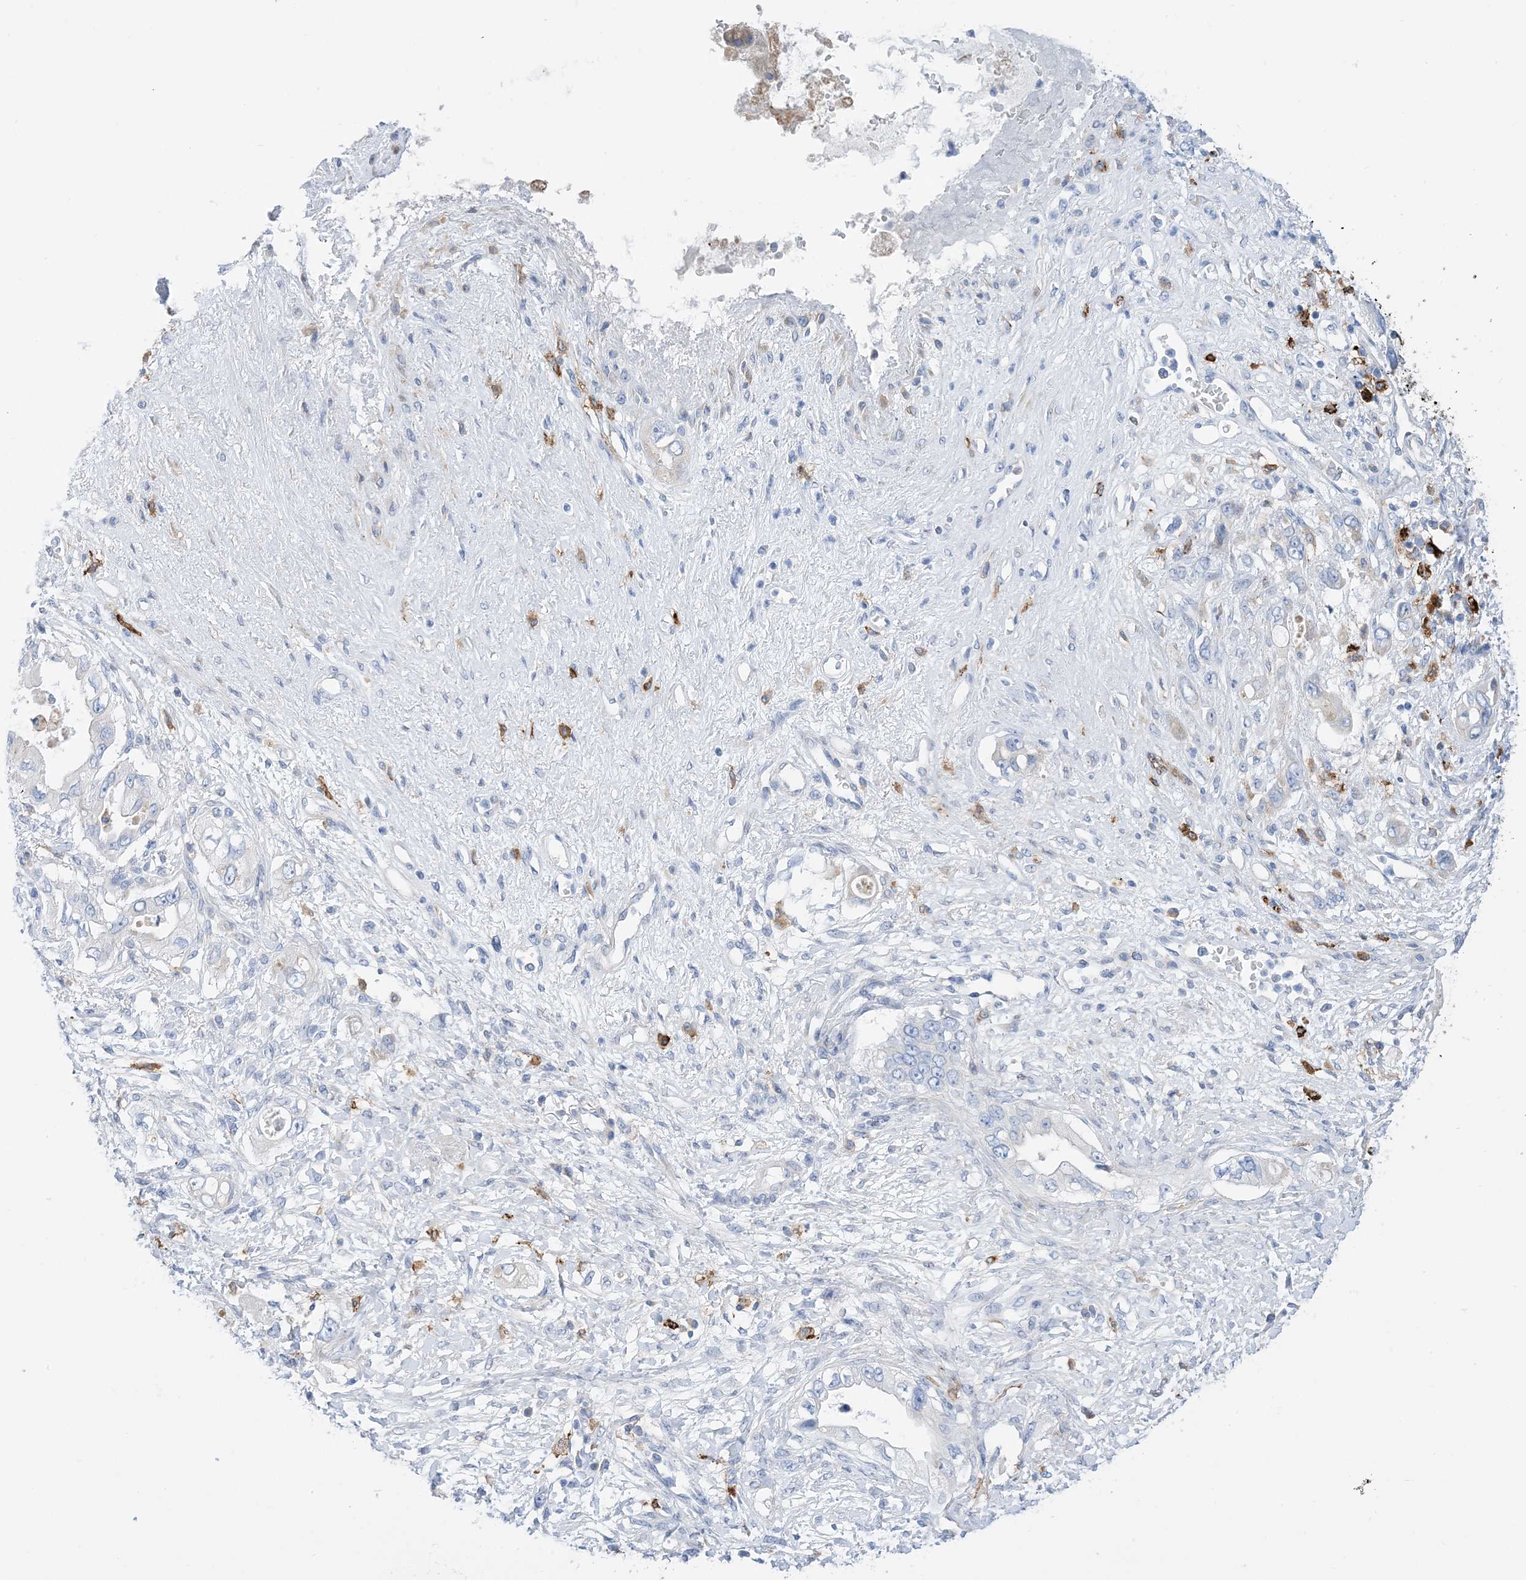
{"staining": {"intensity": "negative", "quantity": "none", "location": "none"}, "tissue": "pancreatic cancer", "cell_type": "Tumor cells", "image_type": "cancer", "snomed": [{"axis": "morphology", "description": "Inflammation, NOS"}, {"axis": "morphology", "description": "Adenocarcinoma, NOS"}, {"axis": "topography", "description": "Pancreas"}], "caption": "DAB immunohistochemical staining of human pancreatic cancer reveals no significant positivity in tumor cells.", "gene": "DPH3", "patient": {"sex": "female", "age": 56}}